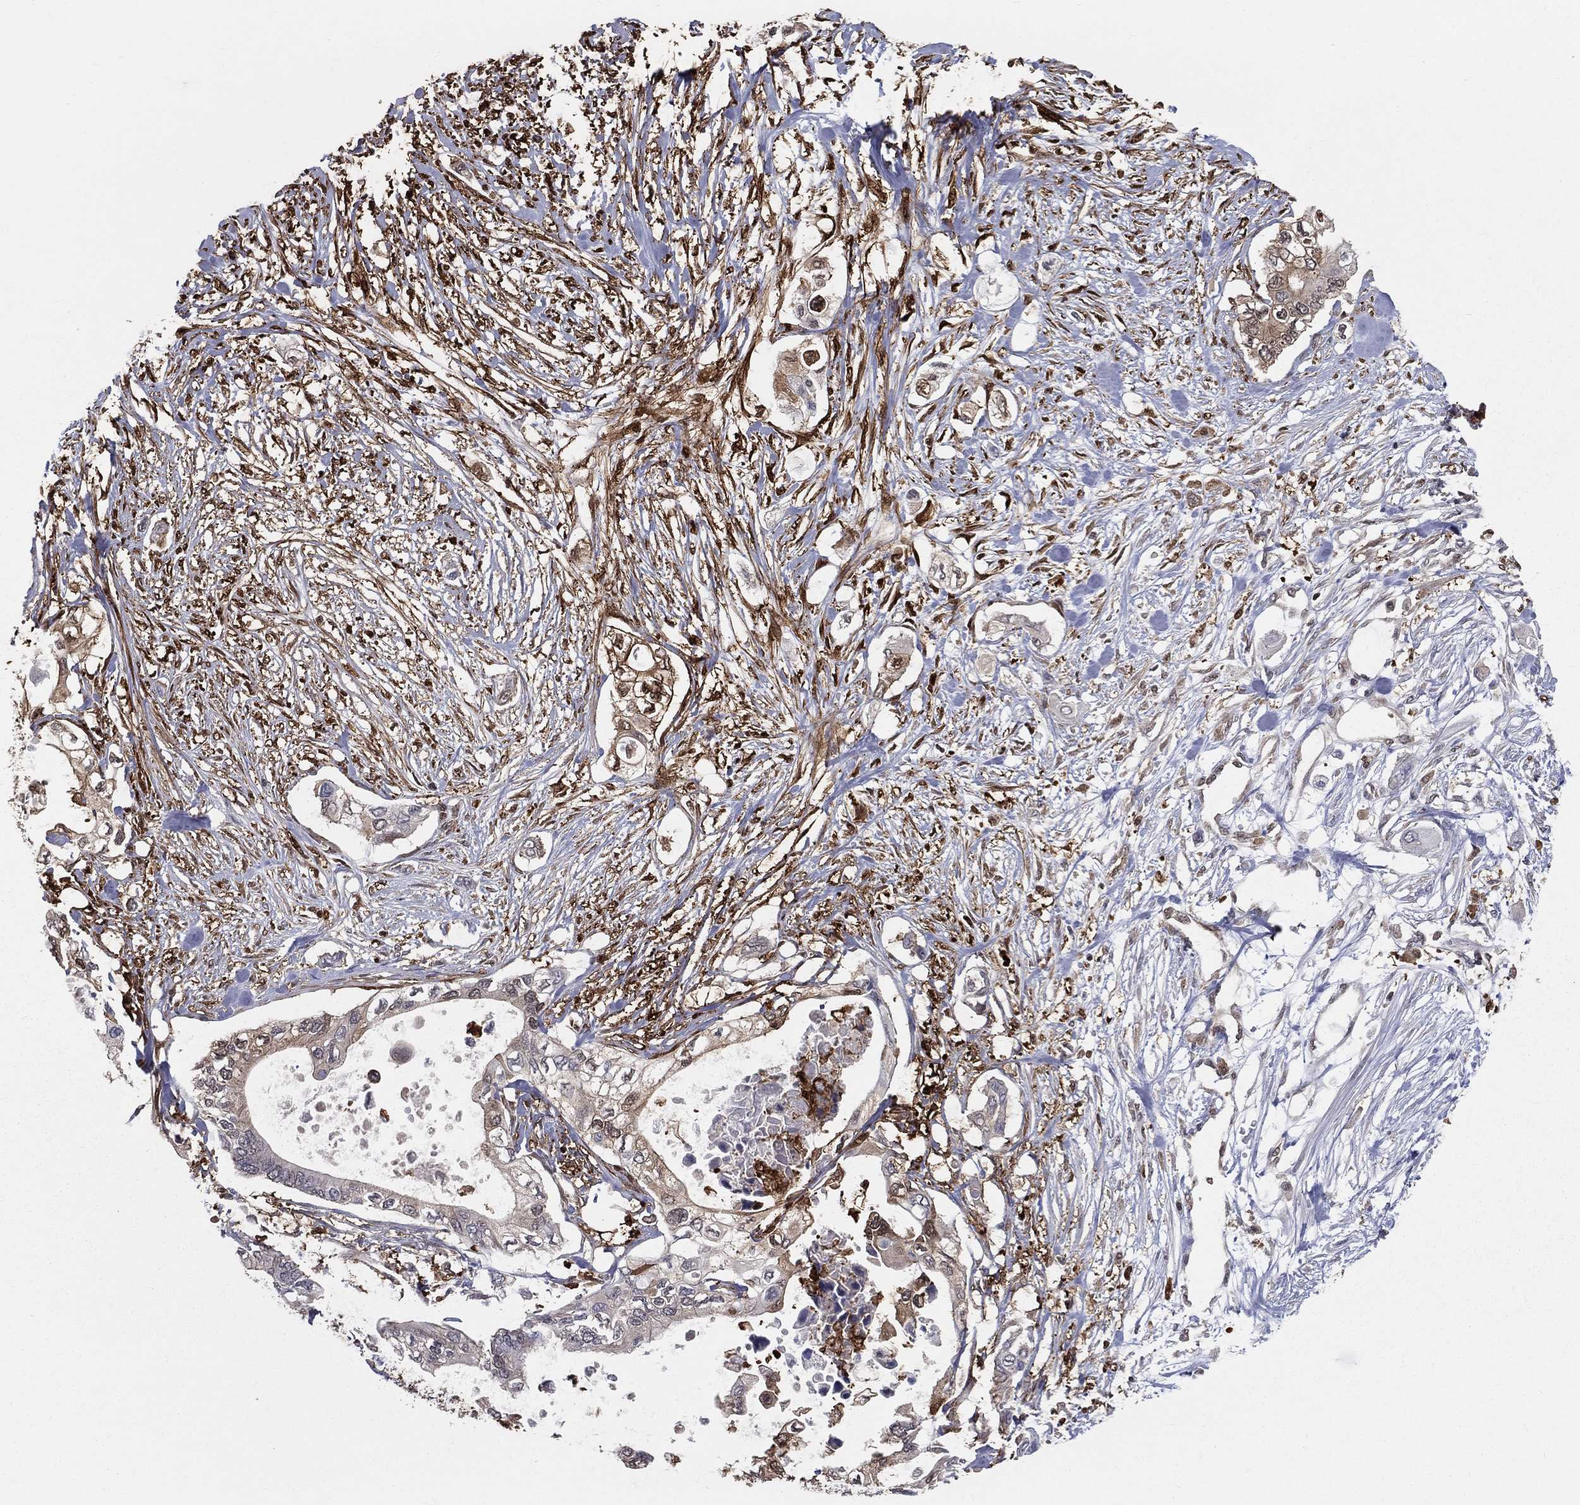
{"staining": {"intensity": "moderate", "quantity": "<25%", "location": "cytoplasmic/membranous,nuclear"}, "tissue": "pancreatic cancer", "cell_type": "Tumor cells", "image_type": "cancer", "snomed": [{"axis": "morphology", "description": "Adenocarcinoma, NOS"}, {"axis": "topography", "description": "Pancreas"}], "caption": "About <25% of tumor cells in adenocarcinoma (pancreatic) exhibit moderate cytoplasmic/membranous and nuclear protein positivity as visualized by brown immunohistochemical staining.", "gene": "ENO1", "patient": {"sex": "female", "age": 63}}